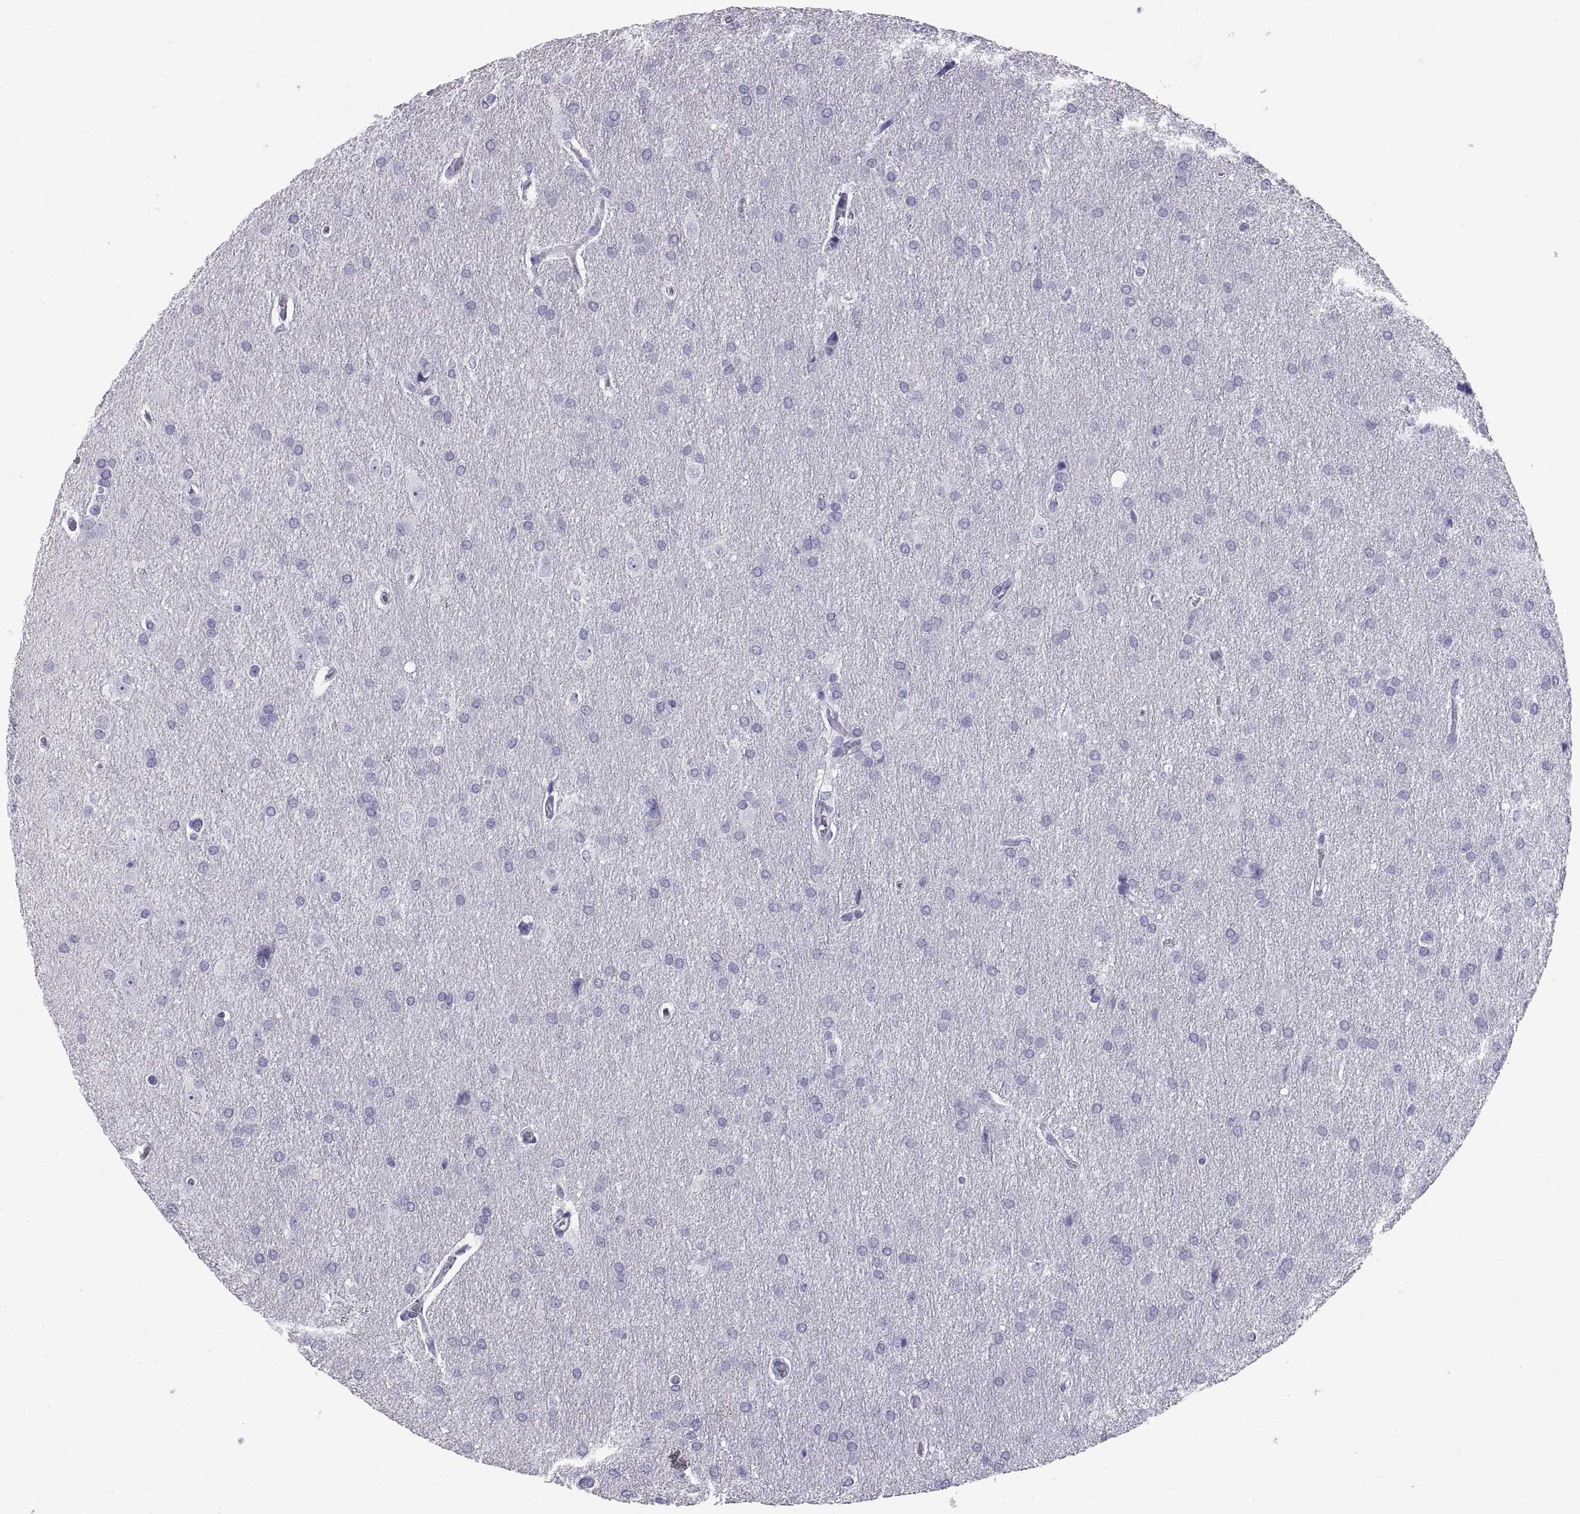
{"staining": {"intensity": "negative", "quantity": "none", "location": "none"}, "tissue": "glioma", "cell_type": "Tumor cells", "image_type": "cancer", "snomed": [{"axis": "morphology", "description": "Glioma, malignant, Low grade"}, {"axis": "topography", "description": "Brain"}], "caption": "This is a micrograph of immunohistochemistry (IHC) staining of glioma, which shows no positivity in tumor cells. Brightfield microscopy of immunohistochemistry stained with DAB (brown) and hematoxylin (blue), captured at high magnification.", "gene": "CT47A10", "patient": {"sex": "female", "age": 32}}